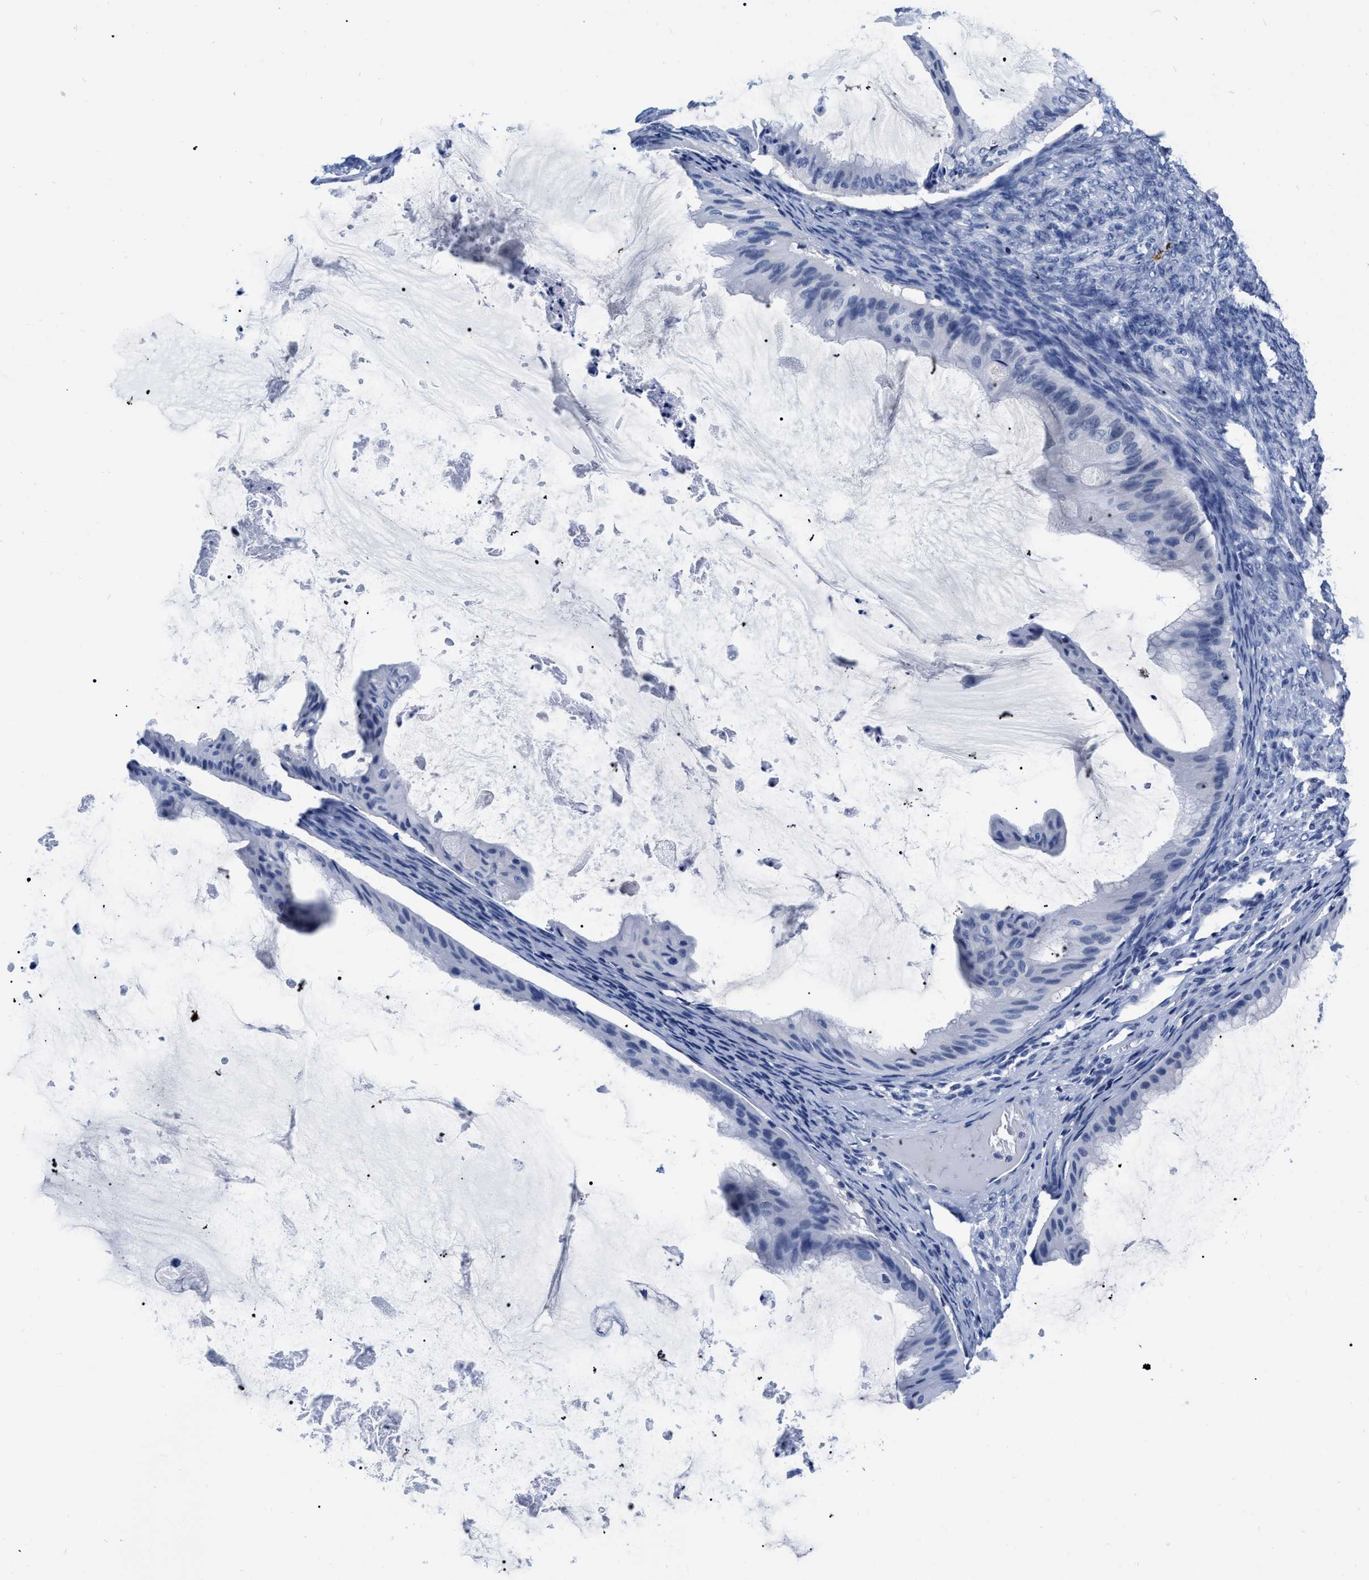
{"staining": {"intensity": "negative", "quantity": "none", "location": "none"}, "tissue": "ovarian cancer", "cell_type": "Tumor cells", "image_type": "cancer", "snomed": [{"axis": "morphology", "description": "Cystadenocarcinoma, mucinous, NOS"}, {"axis": "topography", "description": "Ovary"}], "caption": "Human ovarian cancer stained for a protein using immunohistochemistry (IHC) shows no positivity in tumor cells.", "gene": "CER1", "patient": {"sex": "female", "age": 61}}